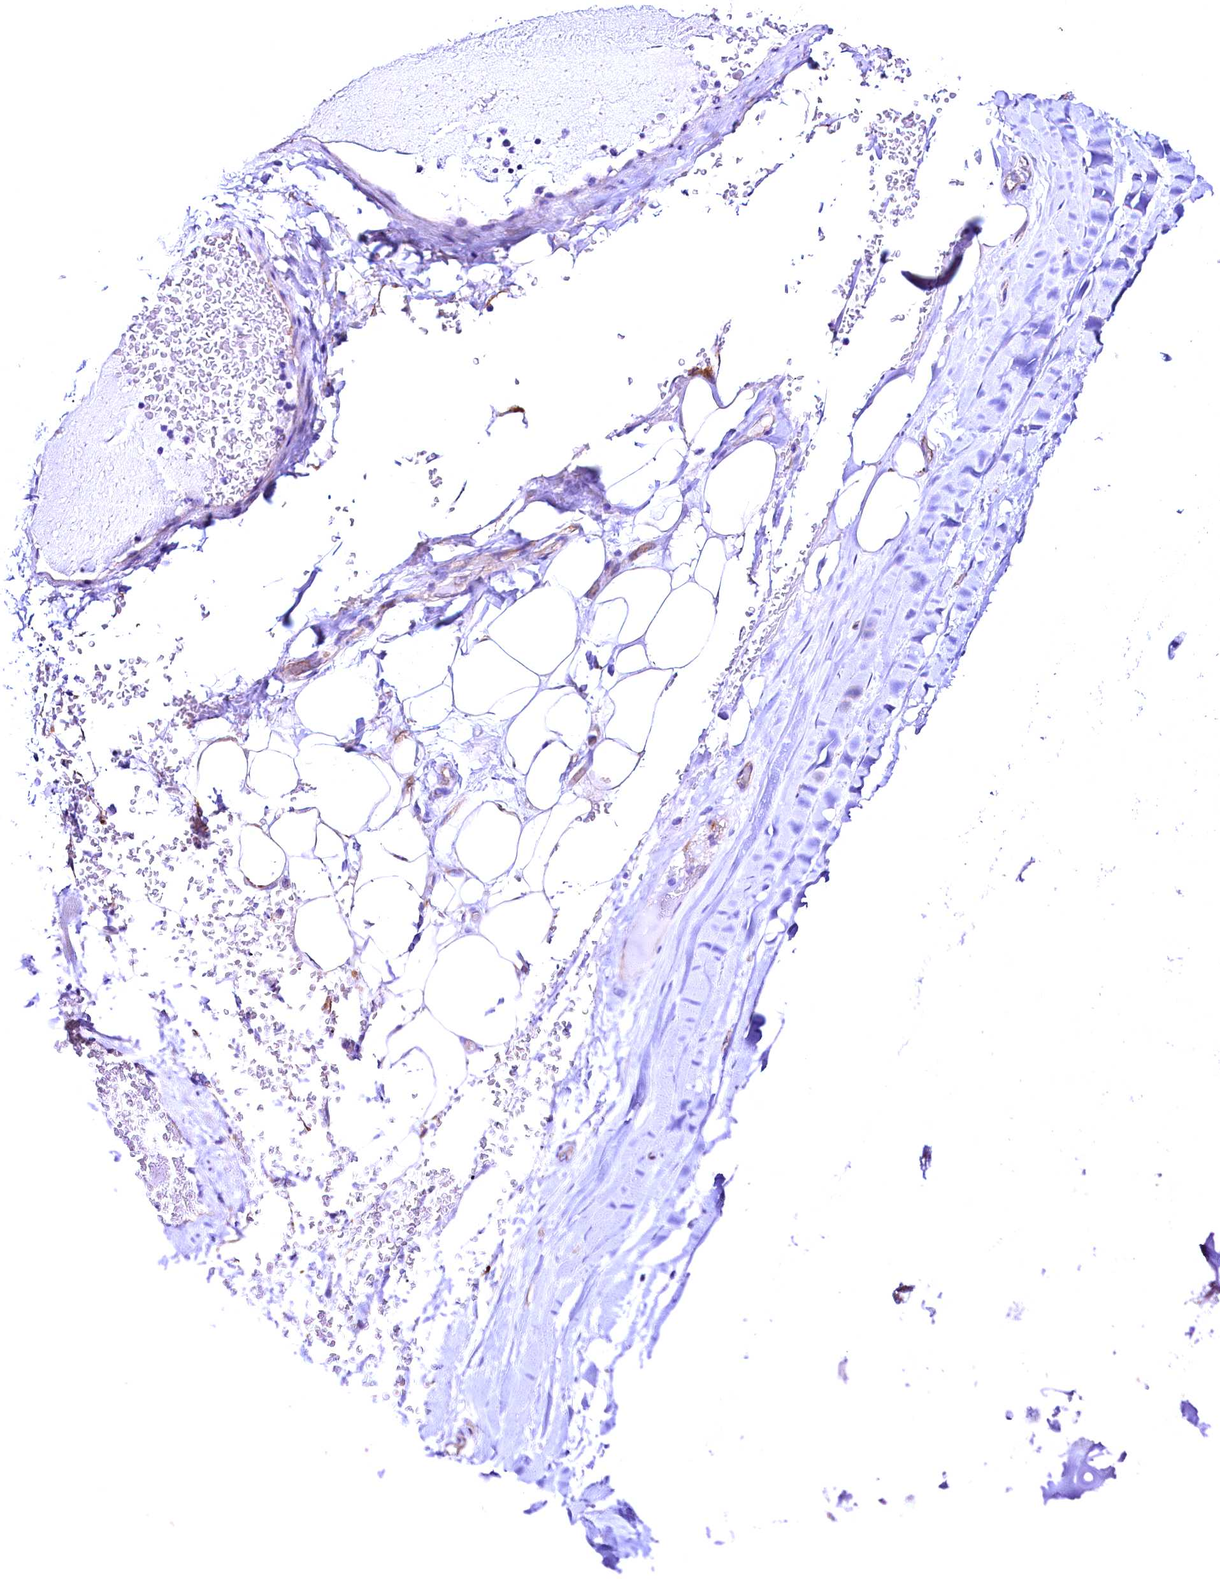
{"staining": {"intensity": "negative", "quantity": "none", "location": "none"}, "tissue": "adipose tissue", "cell_type": "Adipocytes", "image_type": "normal", "snomed": [{"axis": "morphology", "description": "Normal tissue, NOS"}, {"axis": "topography", "description": "Bronchus"}], "caption": "High magnification brightfield microscopy of unremarkable adipose tissue stained with DAB (brown) and counterstained with hematoxylin (blue): adipocytes show no significant positivity.", "gene": "SLF1", "patient": {"sex": "male", "age": 66}}